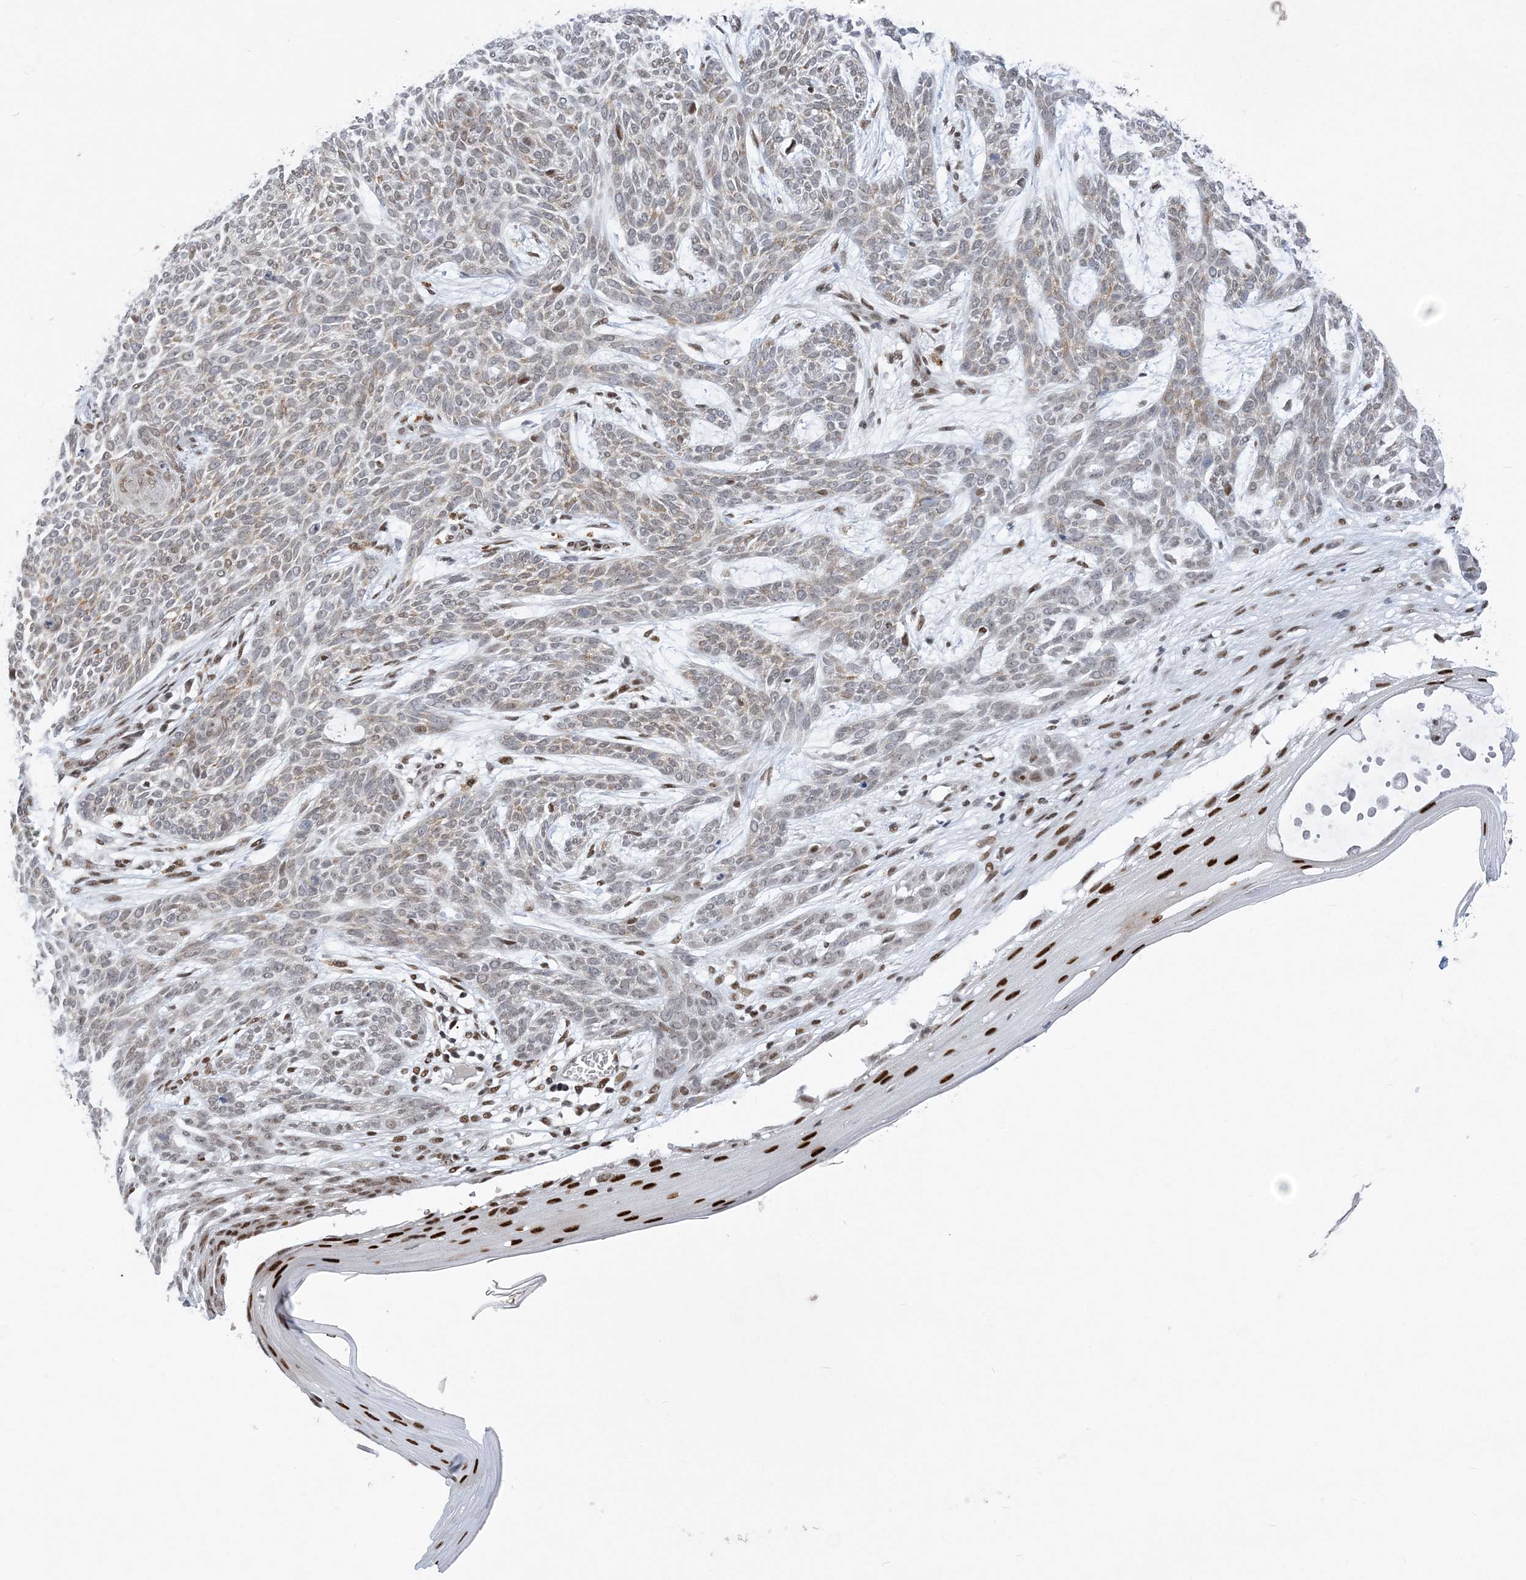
{"staining": {"intensity": "negative", "quantity": "none", "location": "none"}, "tissue": "skin cancer", "cell_type": "Tumor cells", "image_type": "cancer", "snomed": [{"axis": "morphology", "description": "Basal cell carcinoma"}, {"axis": "topography", "description": "Skin"}], "caption": "Immunohistochemistry (IHC) photomicrograph of skin basal cell carcinoma stained for a protein (brown), which reveals no positivity in tumor cells. (DAB (3,3'-diaminobenzidine) immunohistochemistry (IHC) with hematoxylin counter stain).", "gene": "ZBTB7A", "patient": {"sex": "female", "age": 59}}